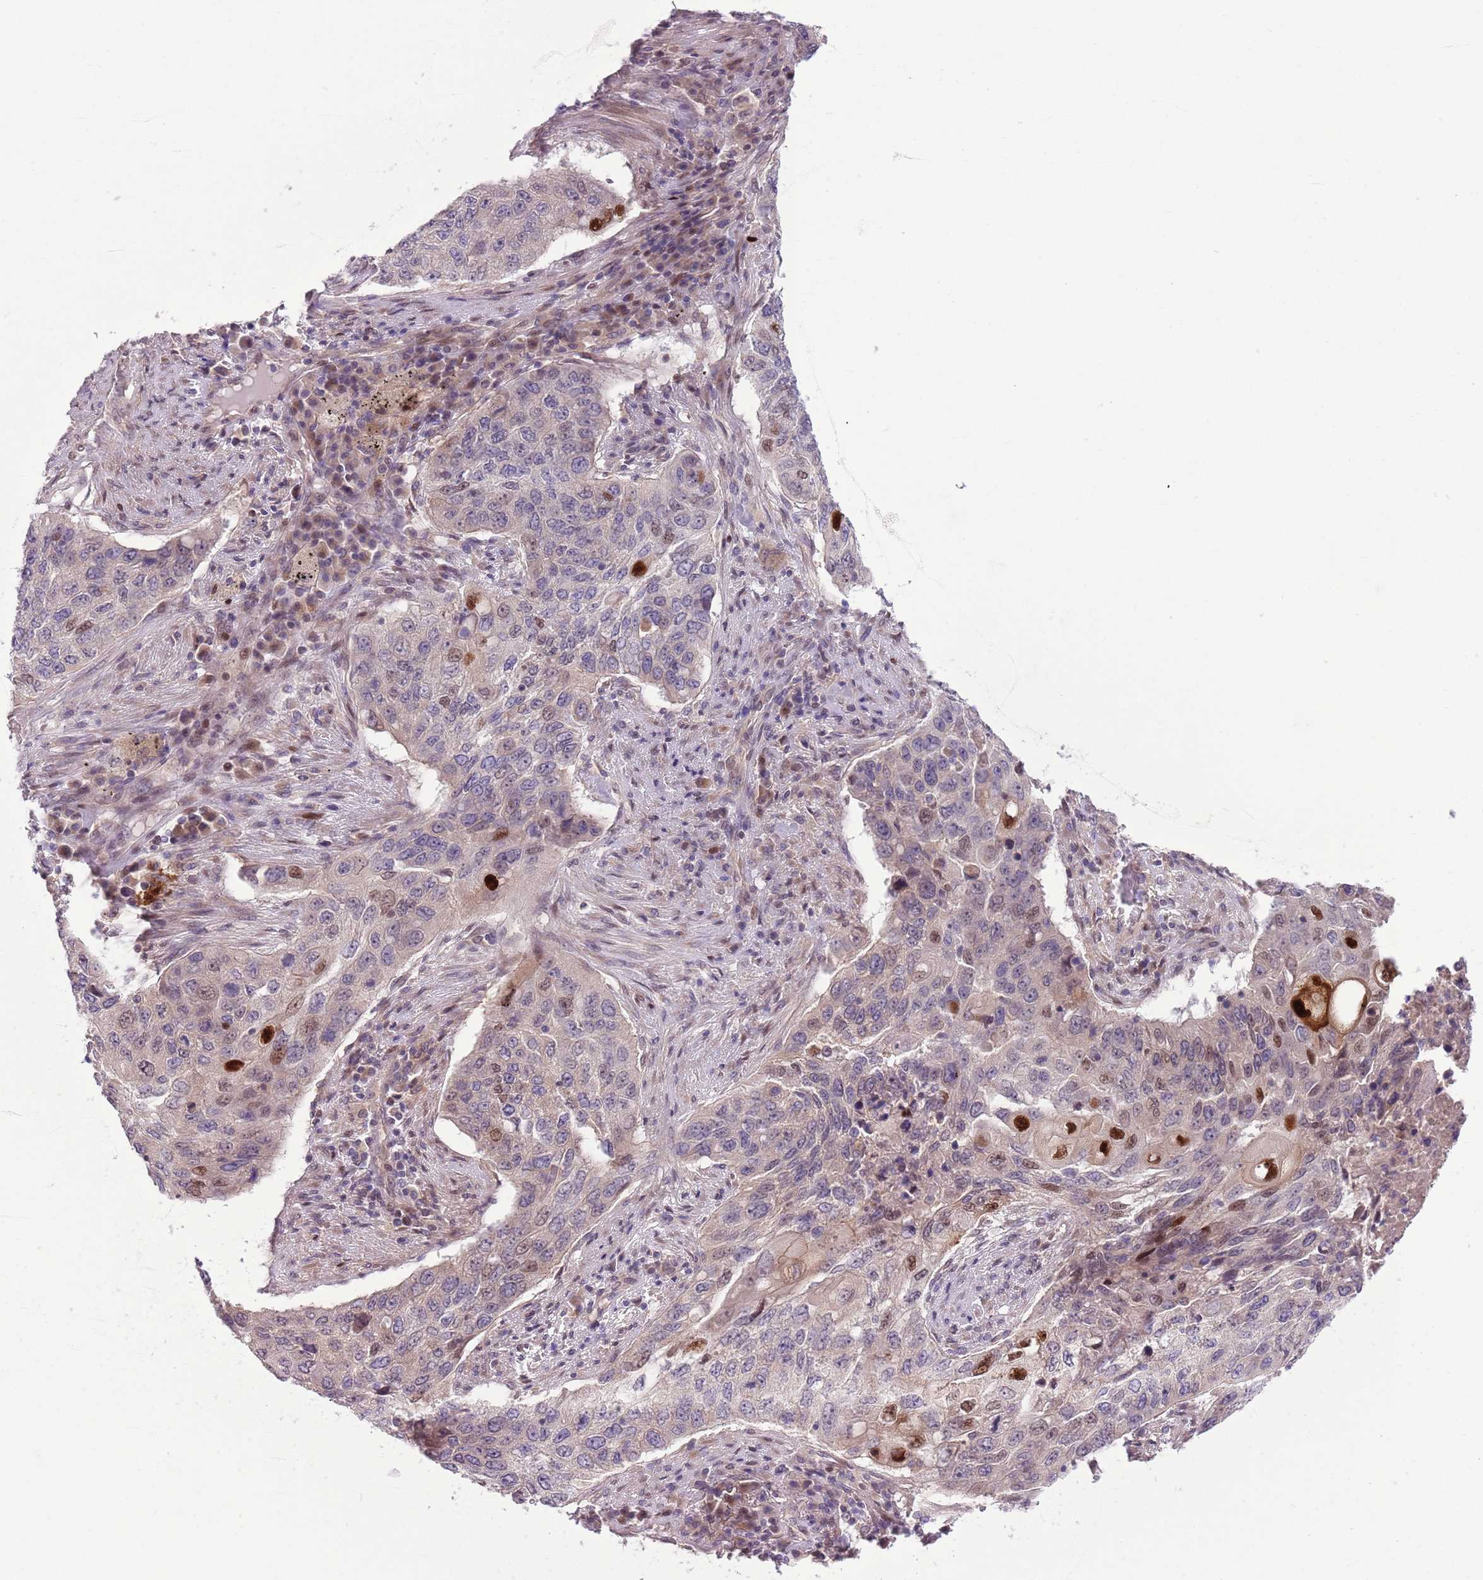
{"staining": {"intensity": "moderate", "quantity": "<25%", "location": "nuclear"}, "tissue": "lung cancer", "cell_type": "Tumor cells", "image_type": "cancer", "snomed": [{"axis": "morphology", "description": "Squamous cell carcinoma, NOS"}, {"axis": "topography", "description": "Lung"}], "caption": "Moderate nuclear staining is present in approximately <25% of tumor cells in squamous cell carcinoma (lung).", "gene": "CCND2", "patient": {"sex": "female", "age": 63}}